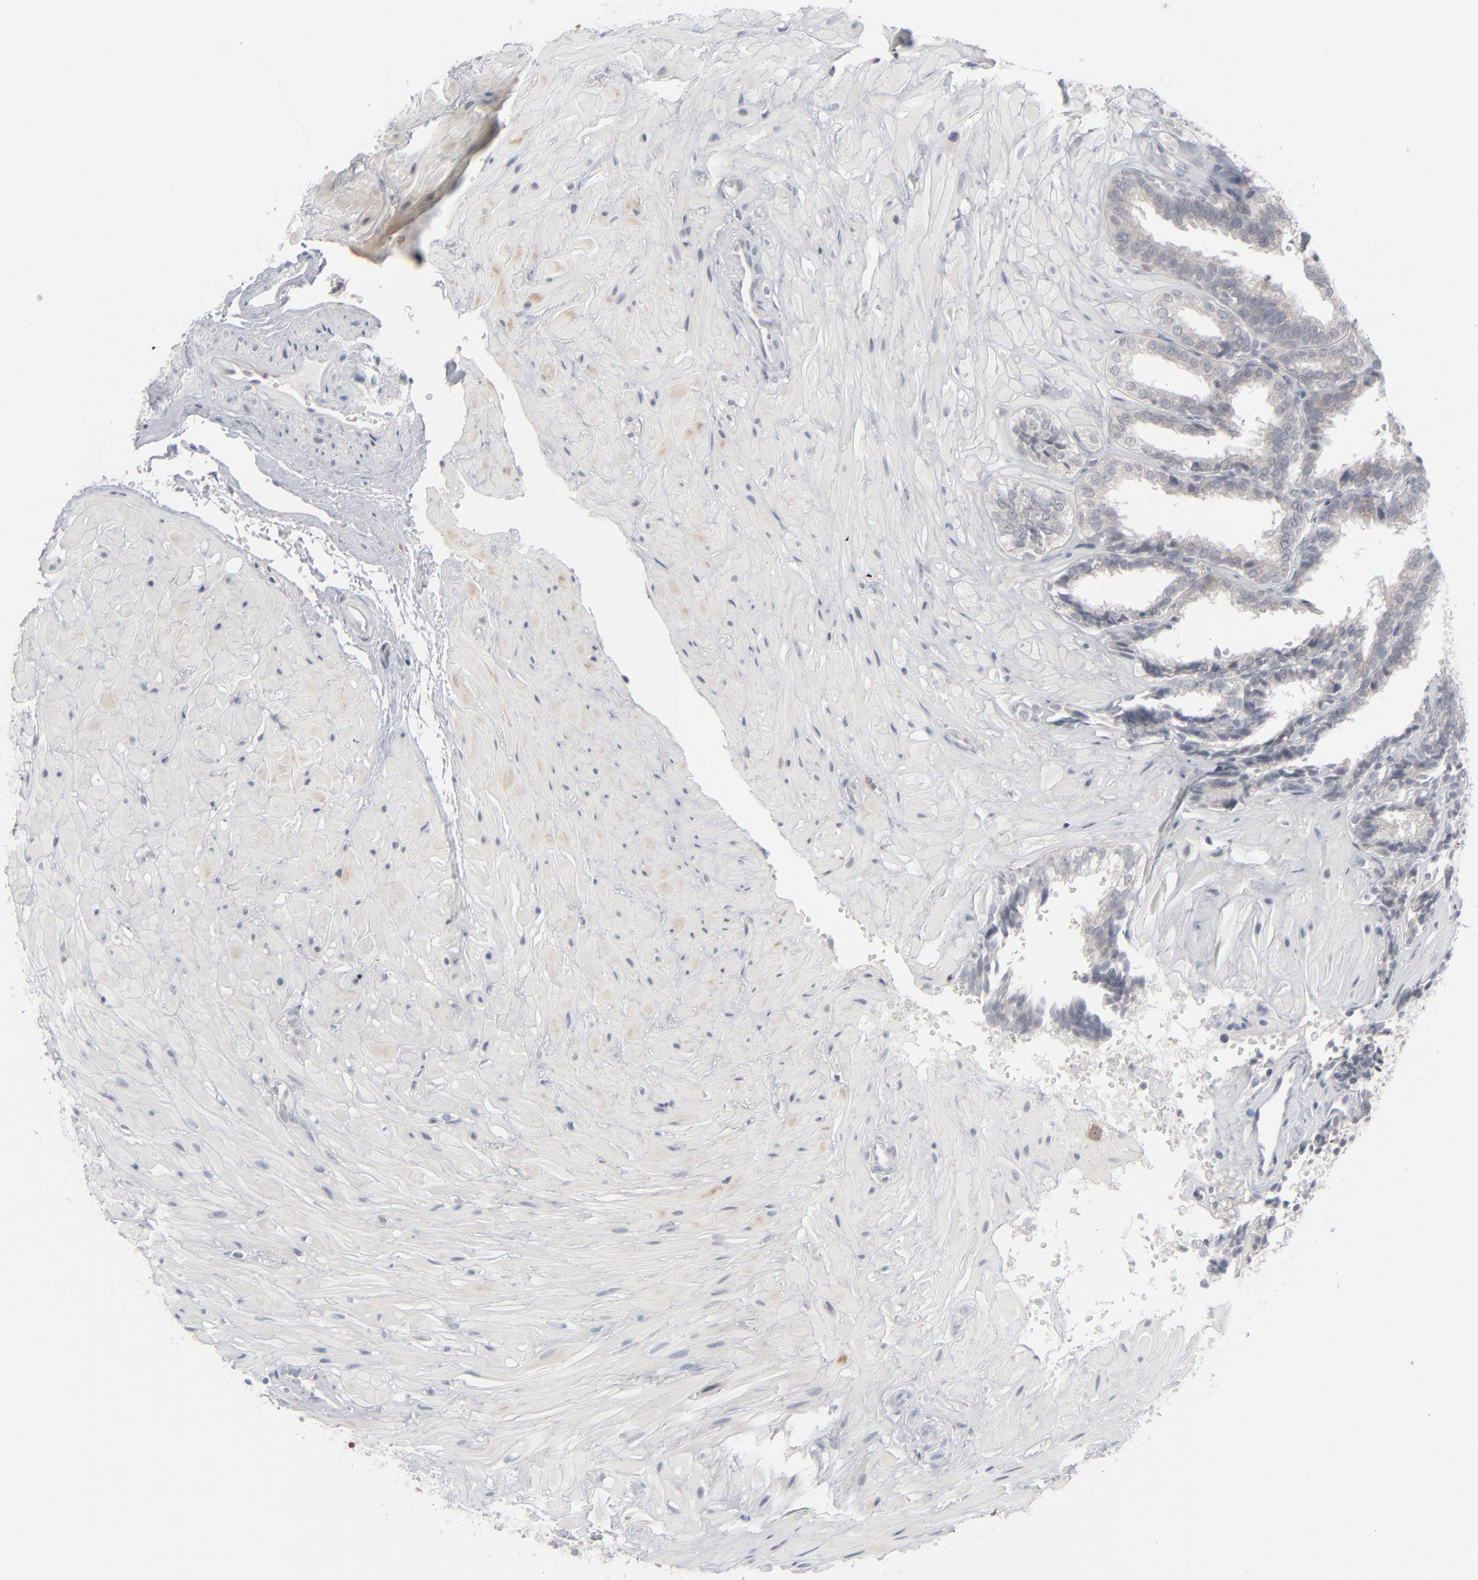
{"staining": {"intensity": "negative", "quantity": "none", "location": "none"}, "tissue": "seminal vesicle", "cell_type": "Glandular cells", "image_type": "normal", "snomed": [{"axis": "morphology", "description": "Normal tissue, NOS"}, {"axis": "topography", "description": "Seminal veicle"}], "caption": "Seminal vesicle stained for a protein using IHC demonstrates no staining glandular cells.", "gene": "POF1B", "patient": {"sex": "male", "age": 26}}